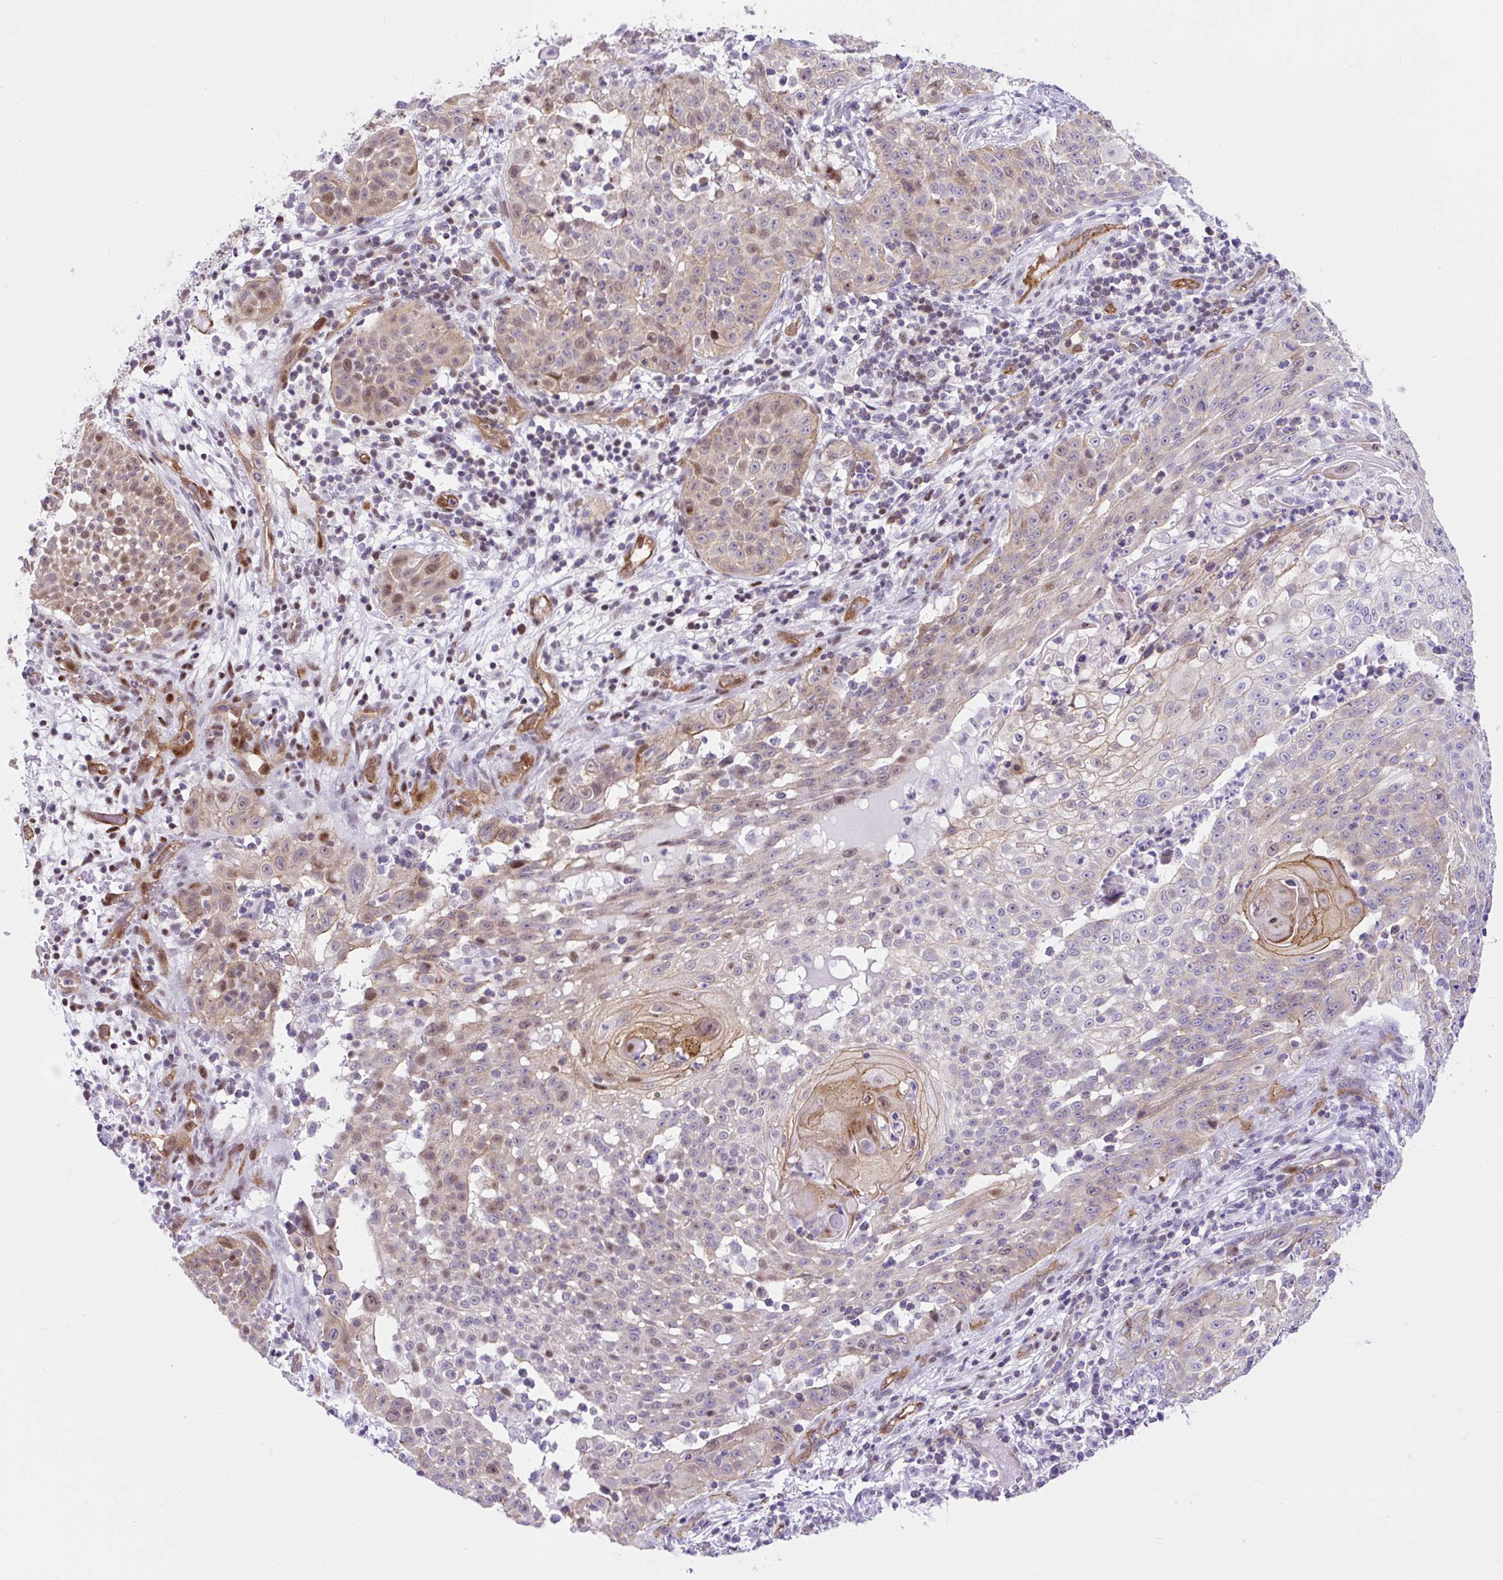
{"staining": {"intensity": "weak", "quantity": "25%-75%", "location": "cytoplasmic/membranous,nuclear"}, "tissue": "skin cancer", "cell_type": "Tumor cells", "image_type": "cancer", "snomed": [{"axis": "morphology", "description": "Squamous cell carcinoma, NOS"}, {"axis": "topography", "description": "Skin"}], "caption": "A low amount of weak cytoplasmic/membranous and nuclear staining is identified in approximately 25%-75% of tumor cells in squamous cell carcinoma (skin) tissue.", "gene": "HIP1R", "patient": {"sex": "male", "age": 24}}